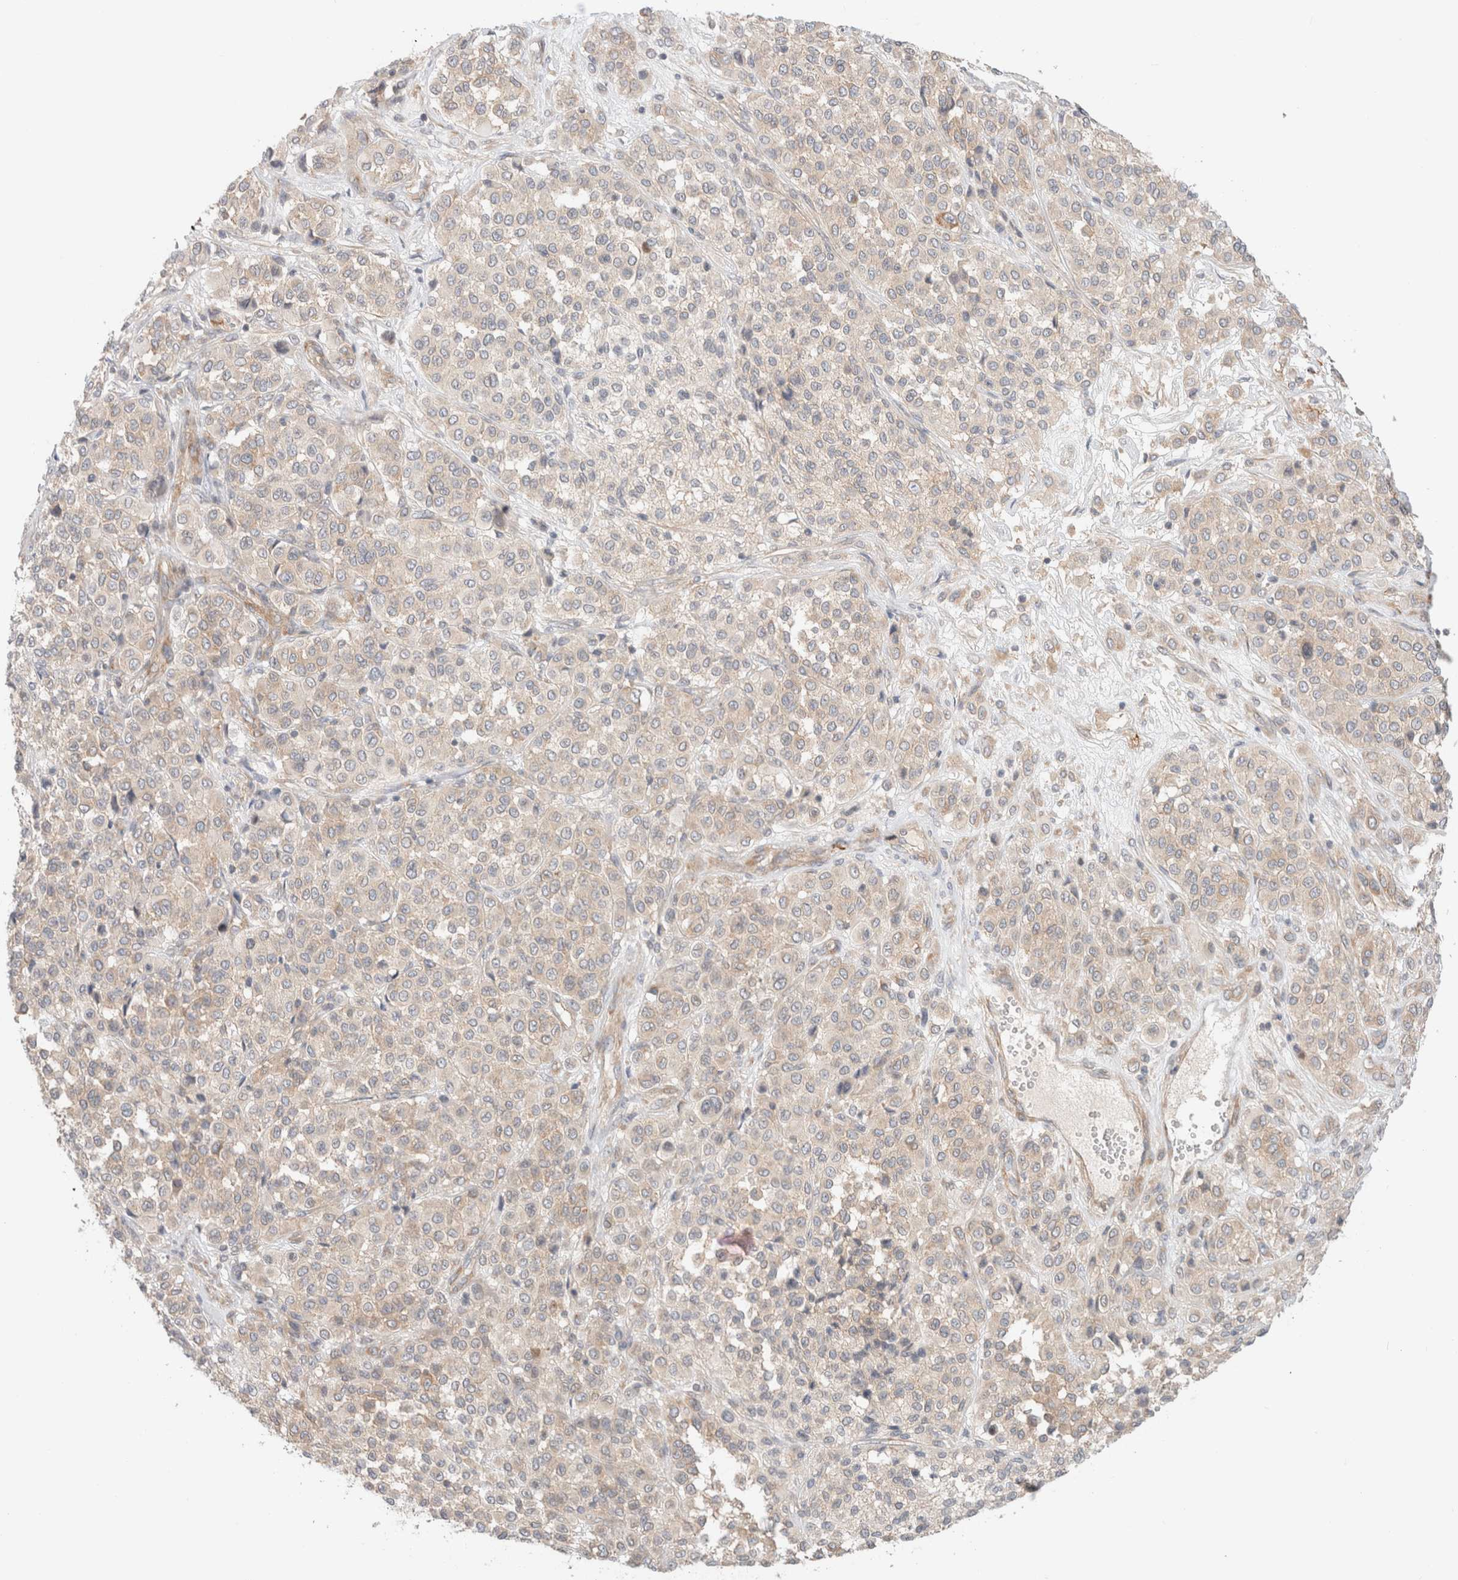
{"staining": {"intensity": "weak", "quantity": "<25%", "location": "cytoplasmic/membranous"}, "tissue": "melanoma", "cell_type": "Tumor cells", "image_type": "cancer", "snomed": [{"axis": "morphology", "description": "Malignant melanoma, Metastatic site"}, {"axis": "topography", "description": "Pancreas"}], "caption": "The immunohistochemistry histopathology image has no significant expression in tumor cells of melanoma tissue.", "gene": "MARK3", "patient": {"sex": "female", "age": 30}}